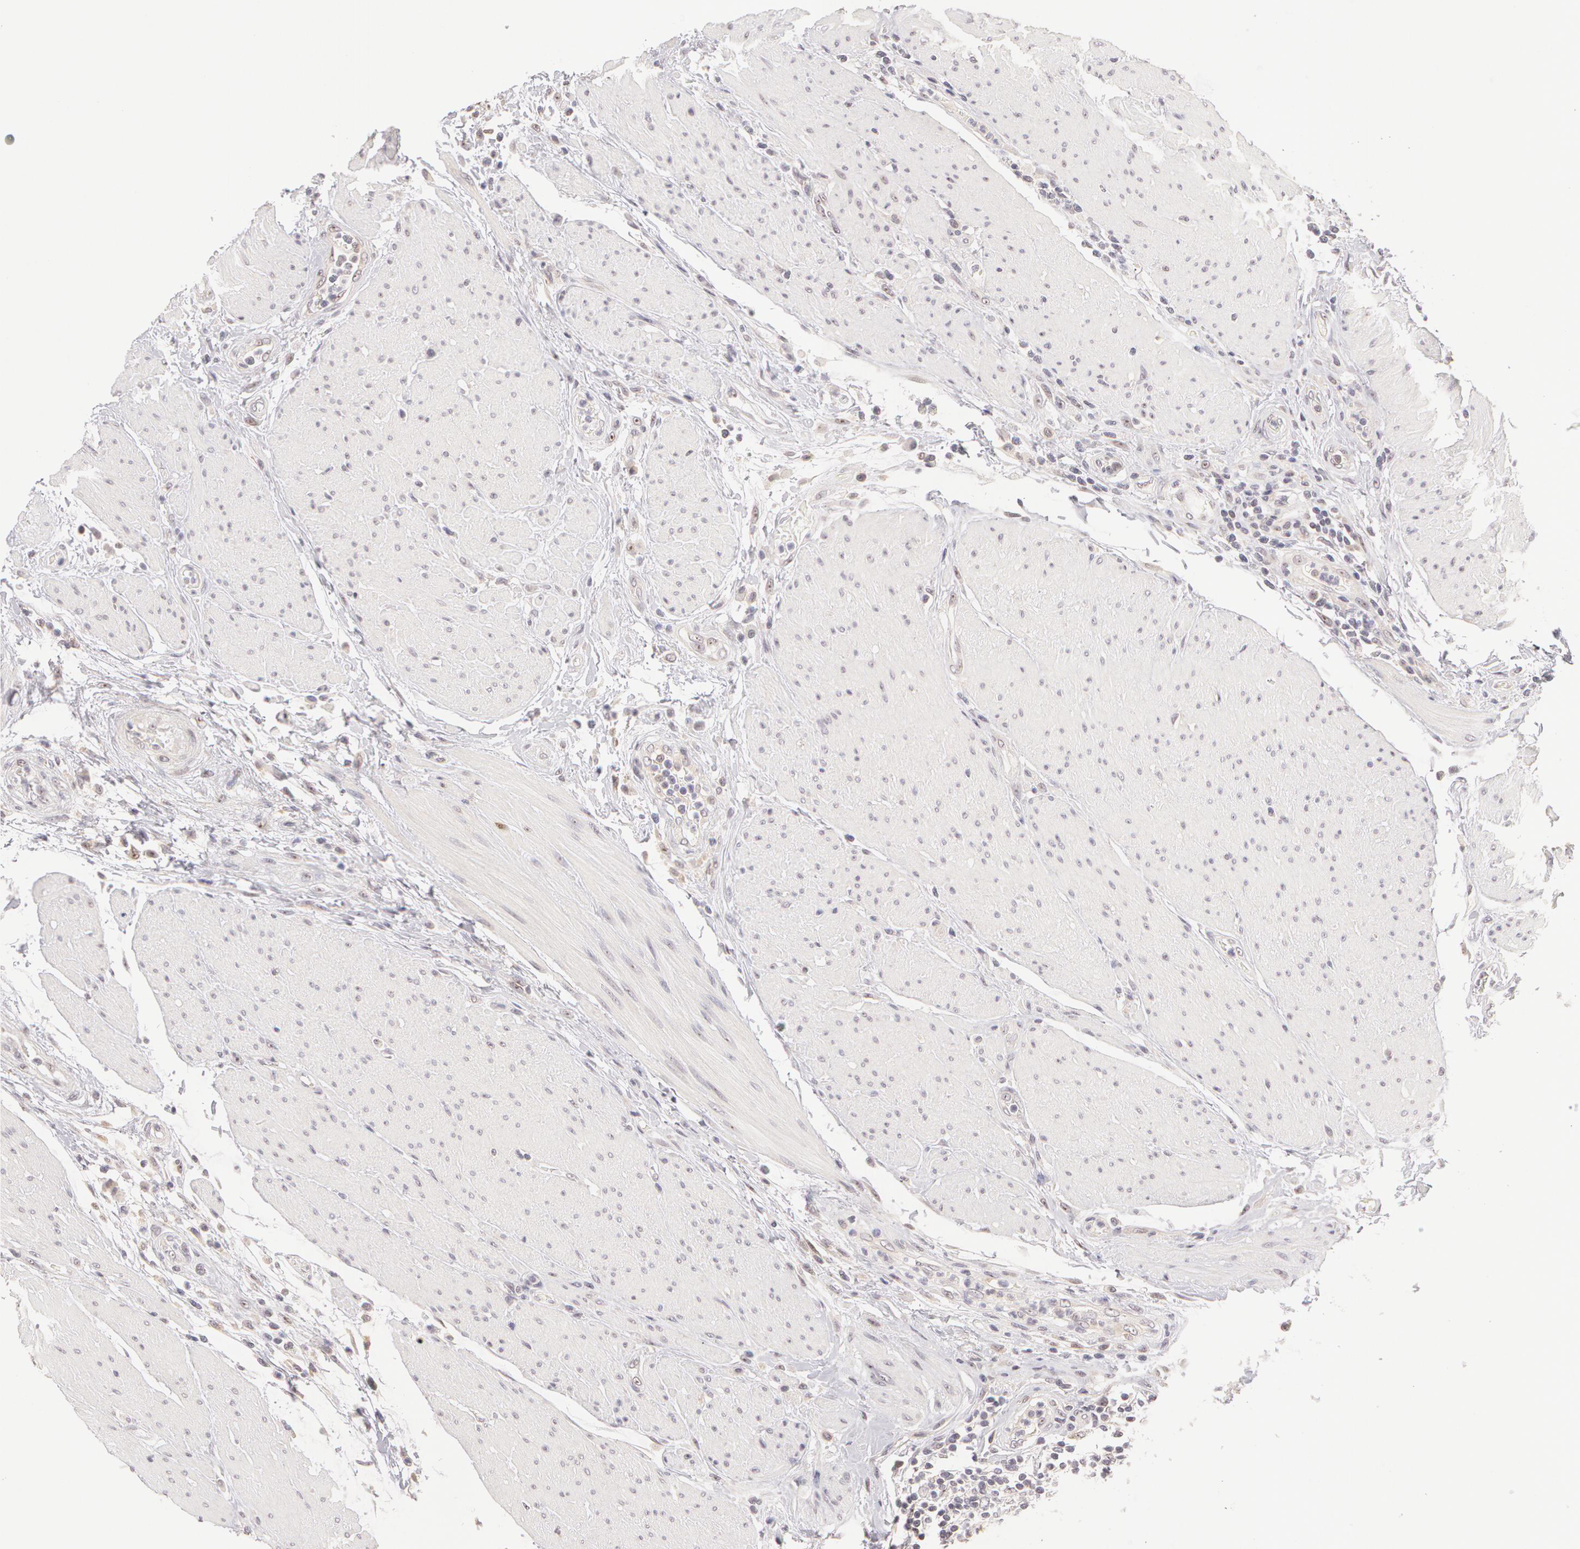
{"staining": {"intensity": "weak", "quantity": "<25%", "location": "nuclear"}, "tissue": "colorectal cancer", "cell_type": "Tumor cells", "image_type": "cancer", "snomed": [{"axis": "morphology", "description": "Adenocarcinoma, NOS"}, {"axis": "topography", "description": "Rectum"}], "caption": "Micrograph shows no protein positivity in tumor cells of colorectal adenocarcinoma tissue.", "gene": "ZNF597", "patient": {"sex": "female", "age": 67}}